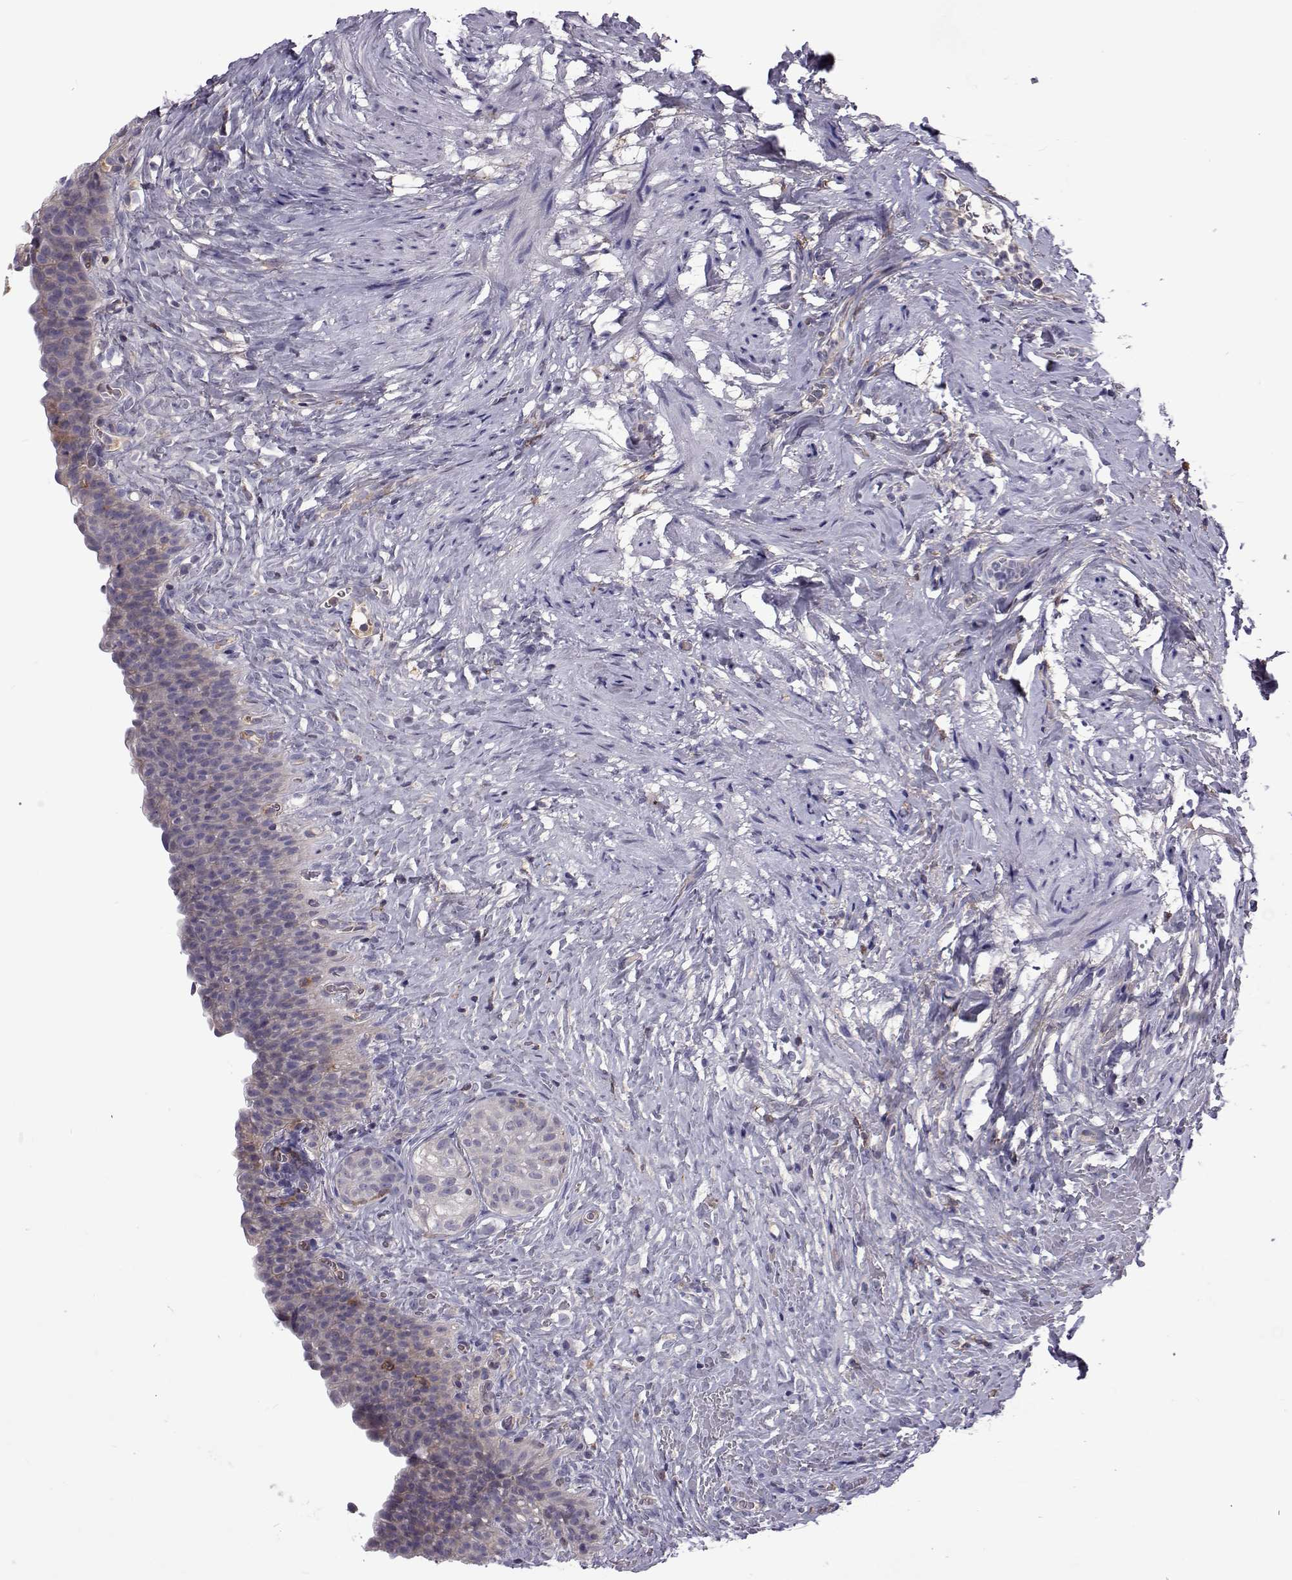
{"staining": {"intensity": "negative", "quantity": "none", "location": "none"}, "tissue": "urinary bladder", "cell_type": "Urothelial cells", "image_type": "normal", "snomed": [{"axis": "morphology", "description": "Normal tissue, NOS"}, {"axis": "topography", "description": "Urinary bladder"}, {"axis": "topography", "description": "Prostate"}], "caption": "Protein analysis of normal urinary bladder exhibits no significant positivity in urothelial cells.", "gene": "TCF15", "patient": {"sex": "male", "age": 76}}